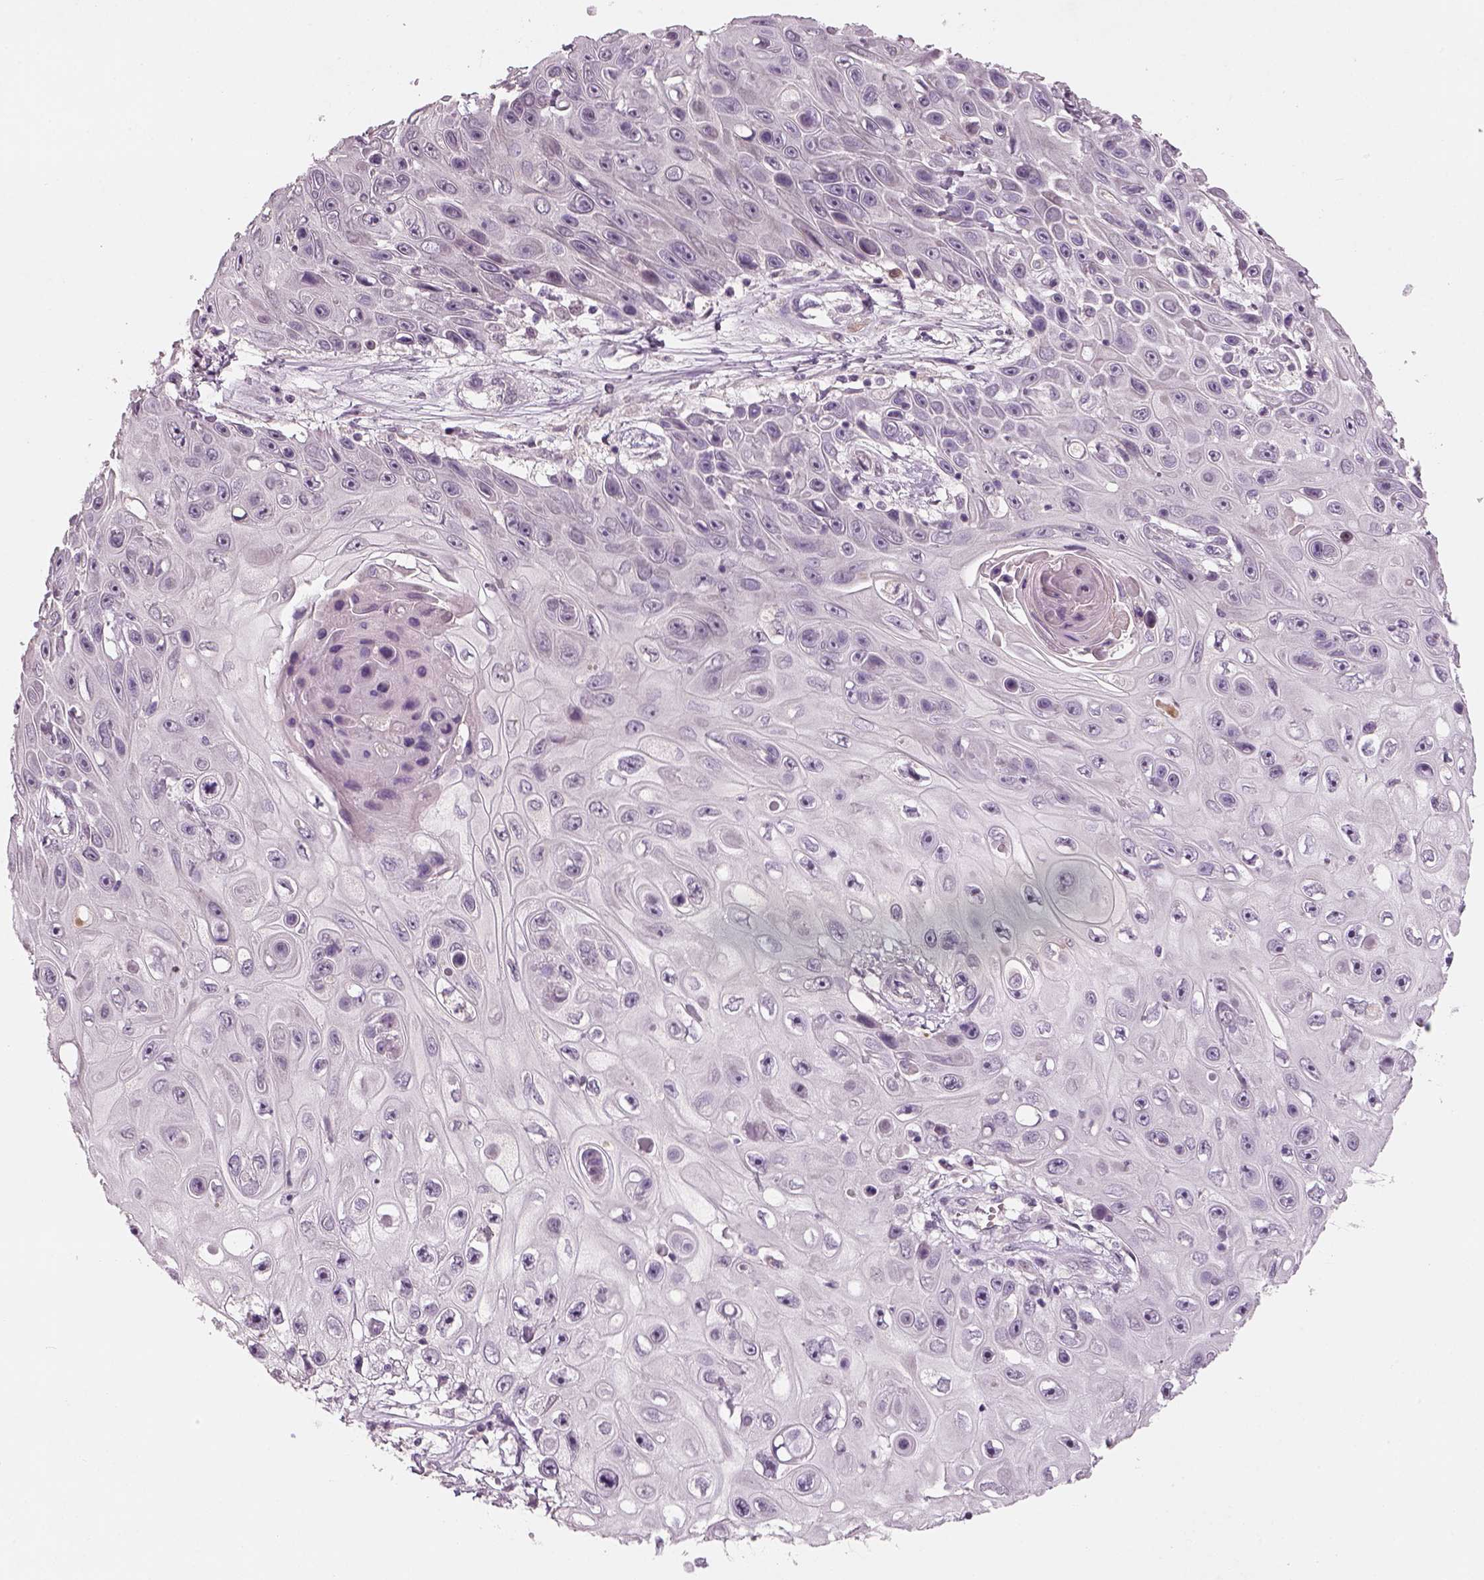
{"staining": {"intensity": "negative", "quantity": "none", "location": "none"}, "tissue": "skin cancer", "cell_type": "Tumor cells", "image_type": "cancer", "snomed": [{"axis": "morphology", "description": "Squamous cell carcinoma, NOS"}, {"axis": "topography", "description": "Skin"}], "caption": "Immunohistochemical staining of human skin cancer shows no significant positivity in tumor cells. (Stains: DAB (3,3'-diaminobenzidine) immunohistochemistry with hematoxylin counter stain, Microscopy: brightfield microscopy at high magnification).", "gene": "PENK", "patient": {"sex": "male", "age": 82}}